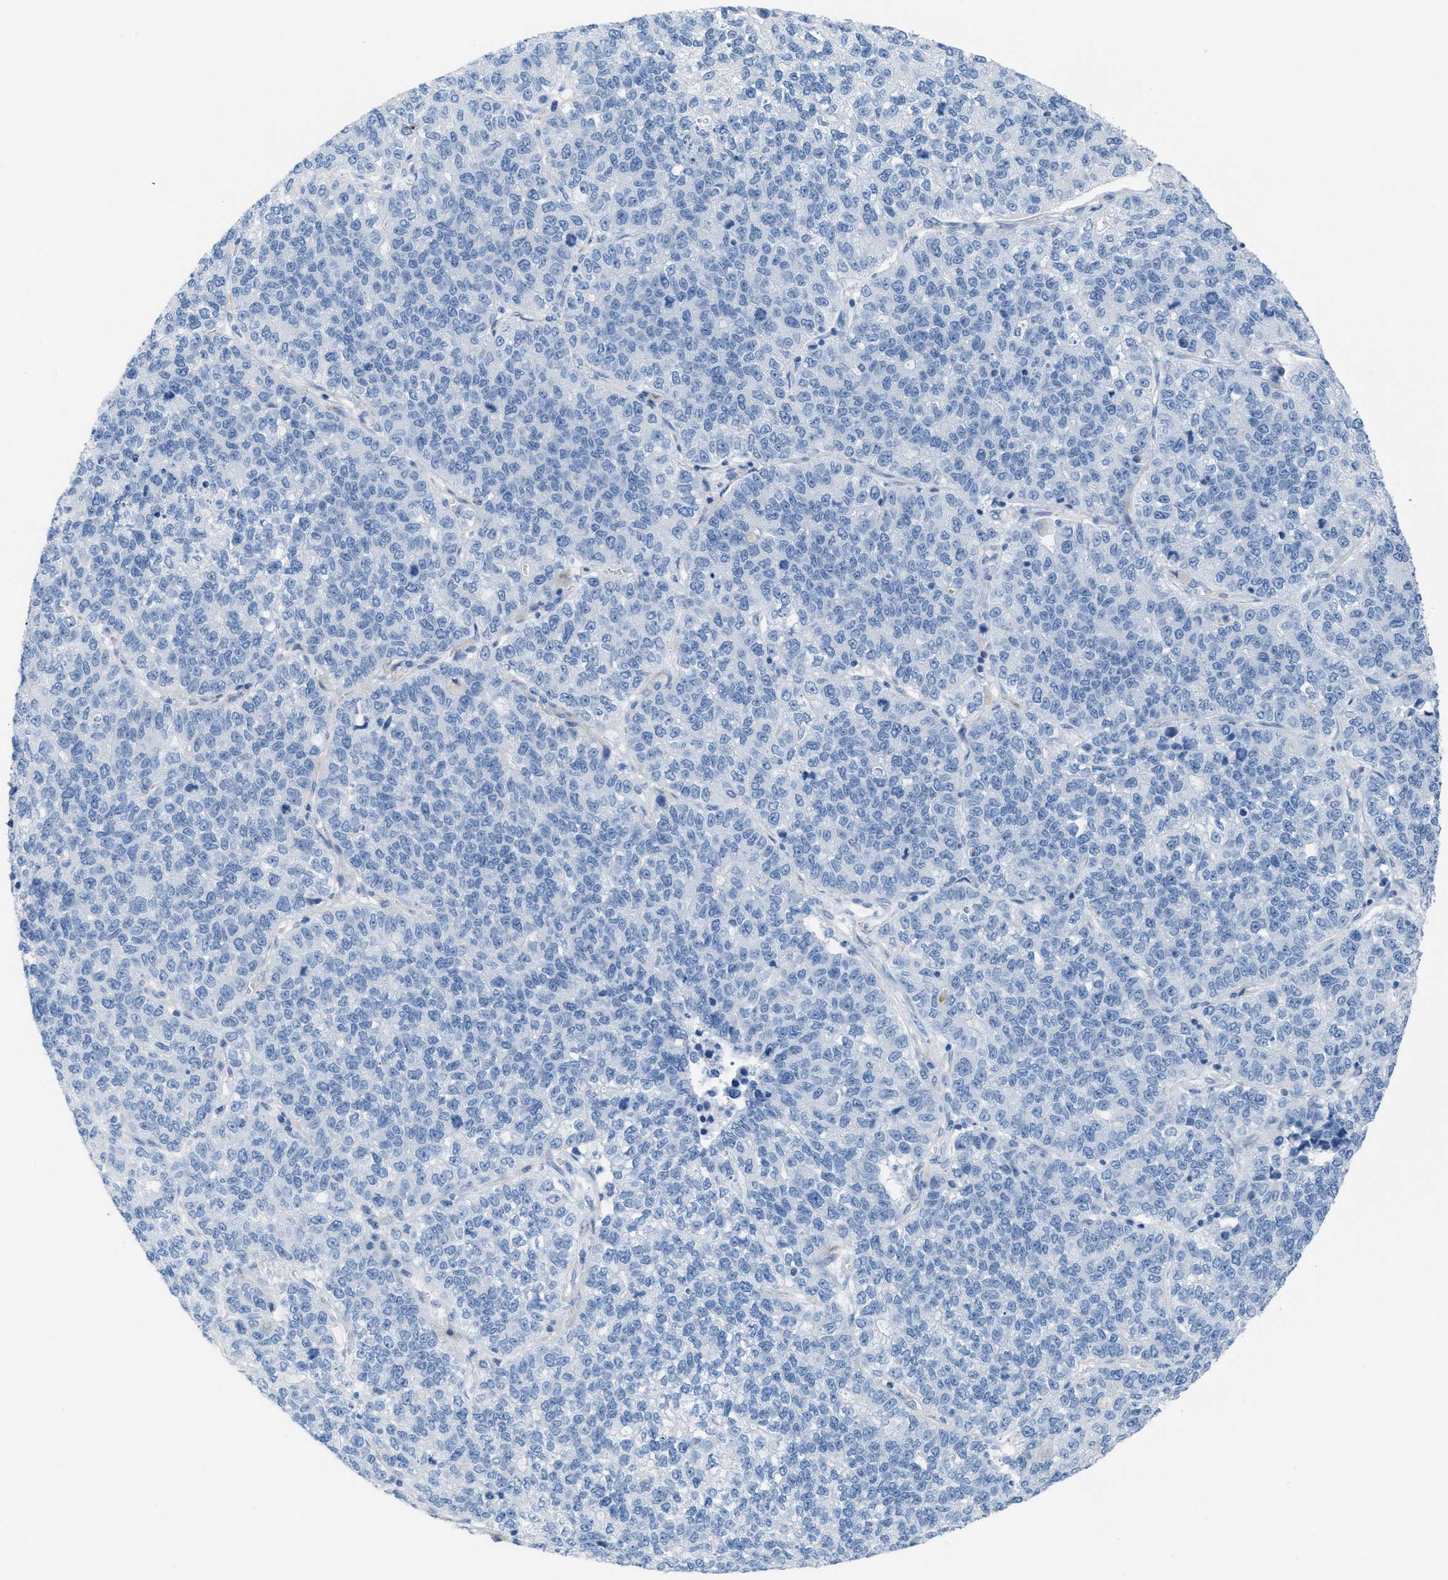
{"staining": {"intensity": "negative", "quantity": "none", "location": "none"}, "tissue": "lung cancer", "cell_type": "Tumor cells", "image_type": "cancer", "snomed": [{"axis": "morphology", "description": "Adenocarcinoma, NOS"}, {"axis": "topography", "description": "Lung"}], "caption": "Protein analysis of lung adenocarcinoma demonstrates no significant expression in tumor cells. The staining is performed using DAB brown chromogen with nuclei counter-stained in using hematoxylin.", "gene": "SLC12A1", "patient": {"sex": "male", "age": 49}}